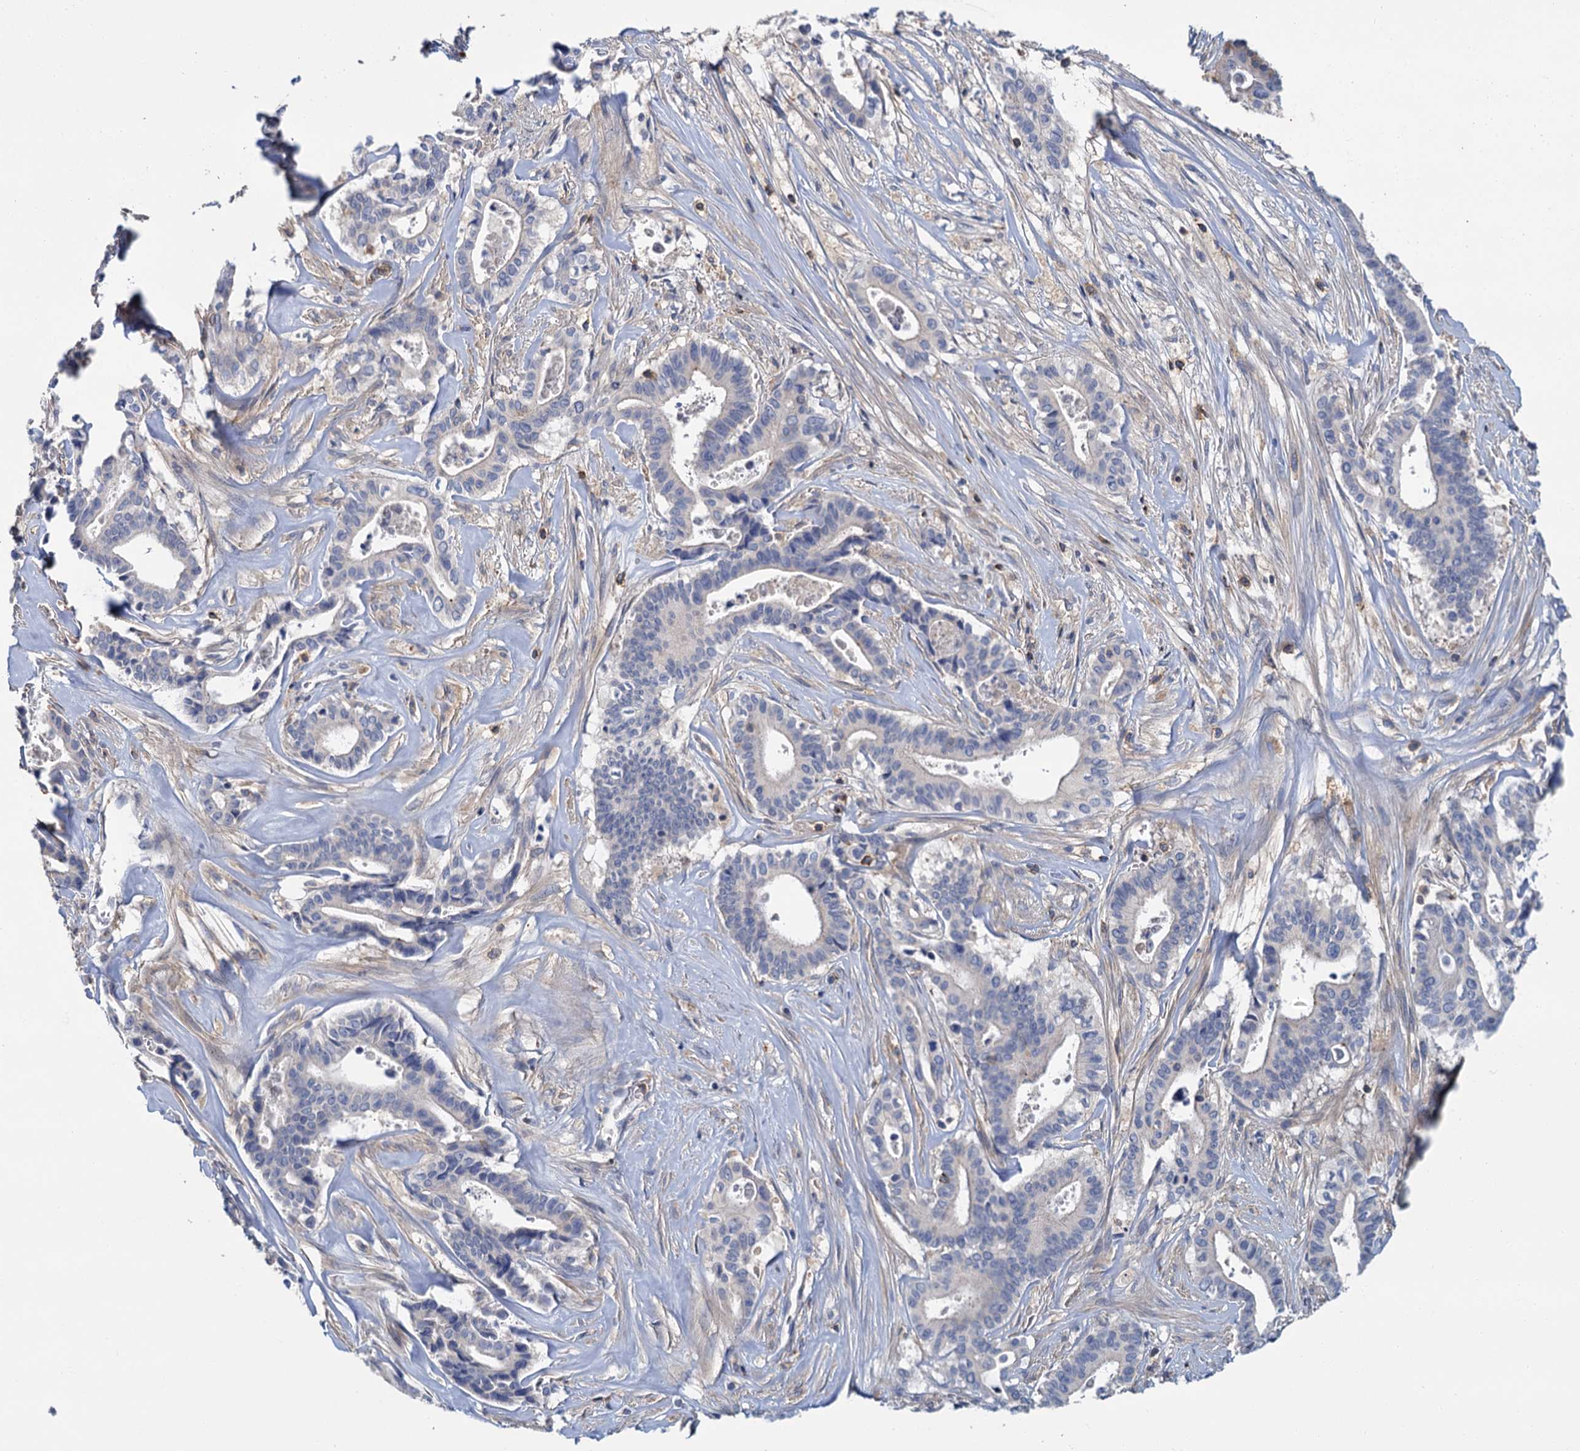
{"staining": {"intensity": "negative", "quantity": "none", "location": "none"}, "tissue": "pancreatic cancer", "cell_type": "Tumor cells", "image_type": "cancer", "snomed": [{"axis": "morphology", "description": "Adenocarcinoma, NOS"}, {"axis": "topography", "description": "Pancreas"}], "caption": "Tumor cells show no significant positivity in pancreatic adenocarcinoma. Brightfield microscopy of immunohistochemistry (IHC) stained with DAB (brown) and hematoxylin (blue), captured at high magnification.", "gene": "FGFR2", "patient": {"sex": "female", "age": 77}}